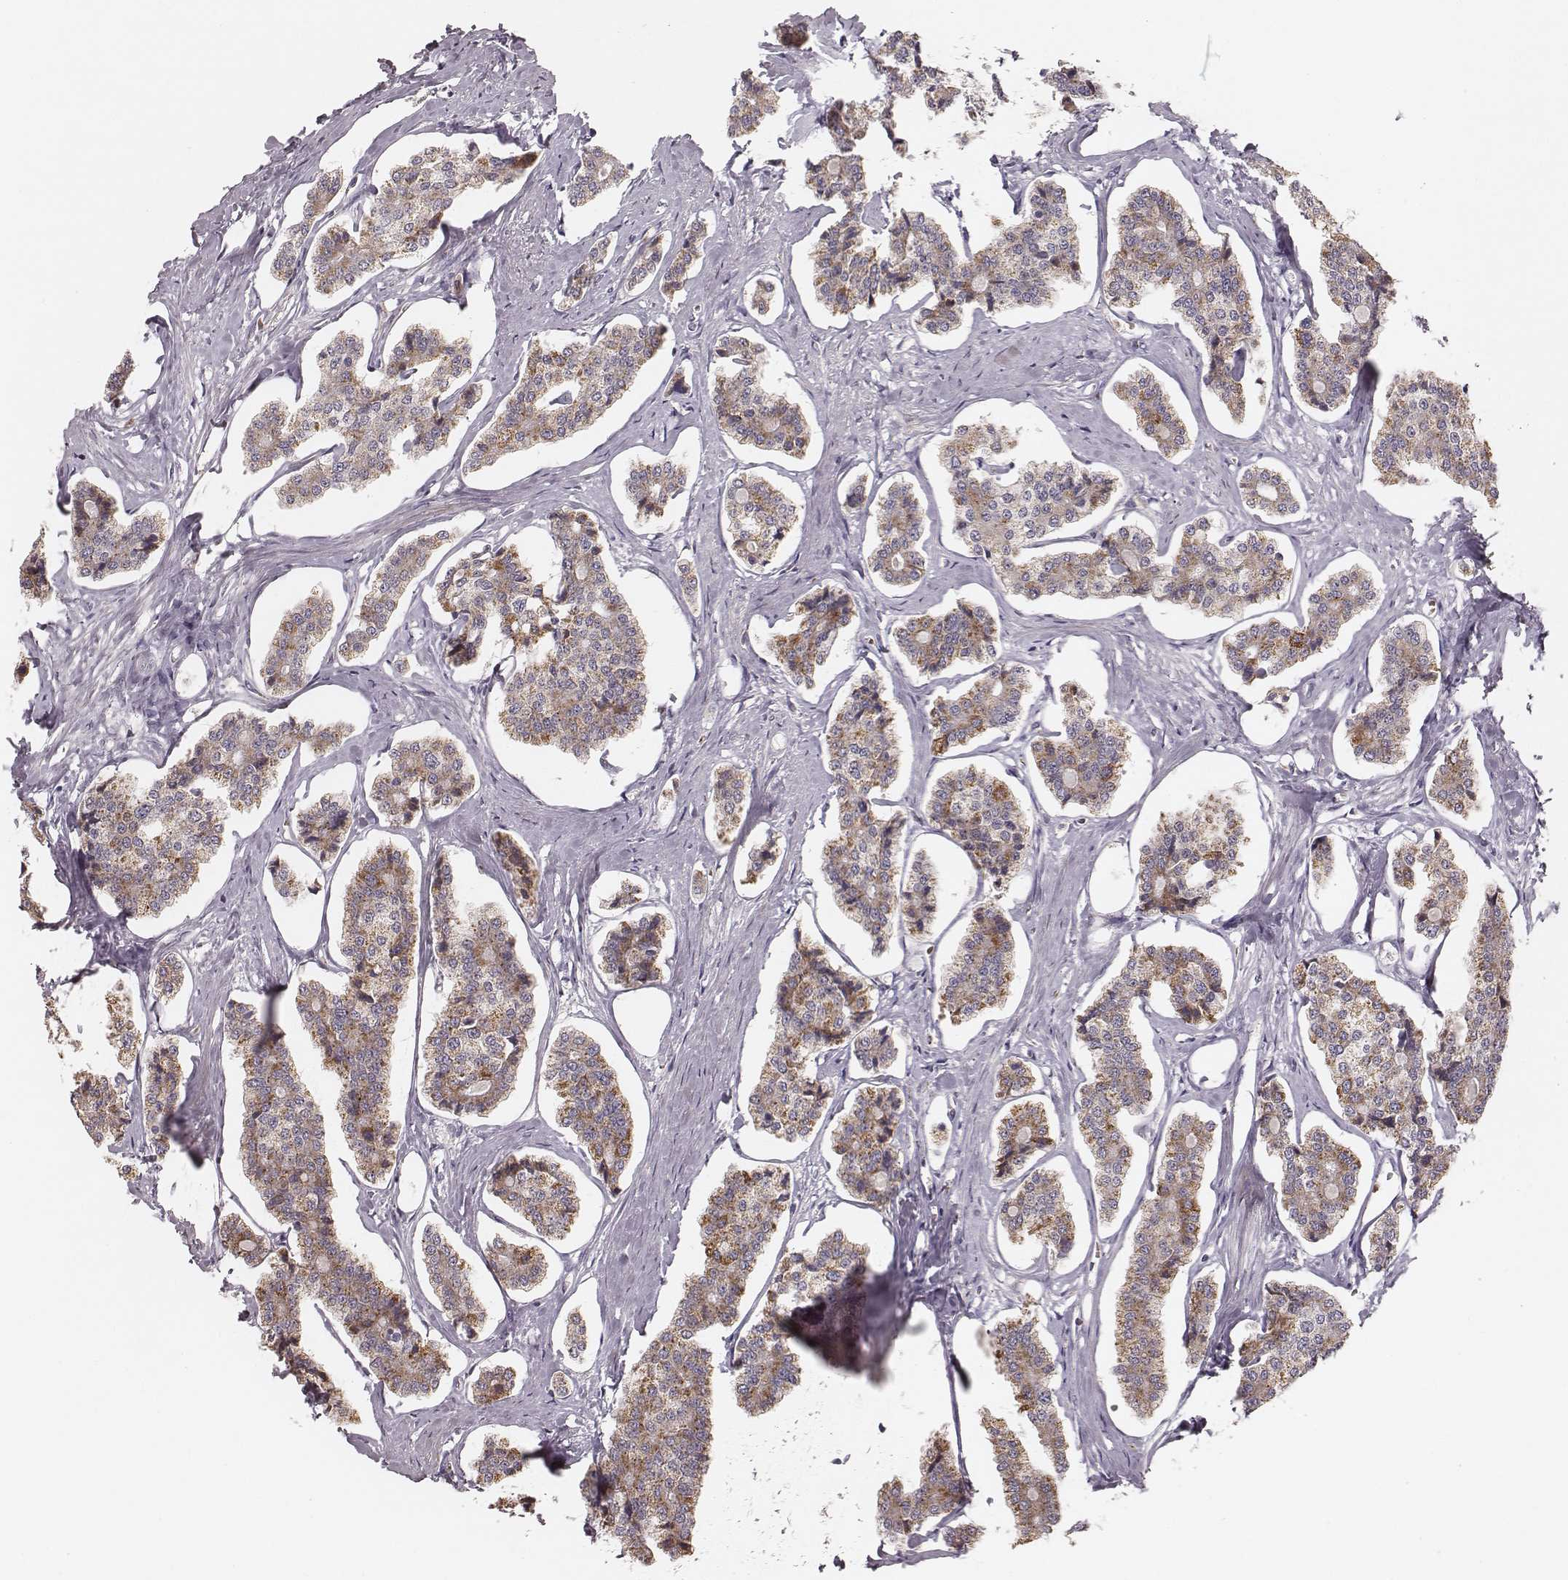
{"staining": {"intensity": "moderate", "quantity": ">75%", "location": "cytoplasmic/membranous"}, "tissue": "carcinoid", "cell_type": "Tumor cells", "image_type": "cancer", "snomed": [{"axis": "morphology", "description": "Carcinoid, malignant, NOS"}, {"axis": "topography", "description": "Small intestine"}], "caption": "This histopathology image demonstrates immunohistochemistry (IHC) staining of malignant carcinoid, with medium moderate cytoplasmic/membranous staining in about >75% of tumor cells.", "gene": "TUFM", "patient": {"sex": "female", "age": 65}}